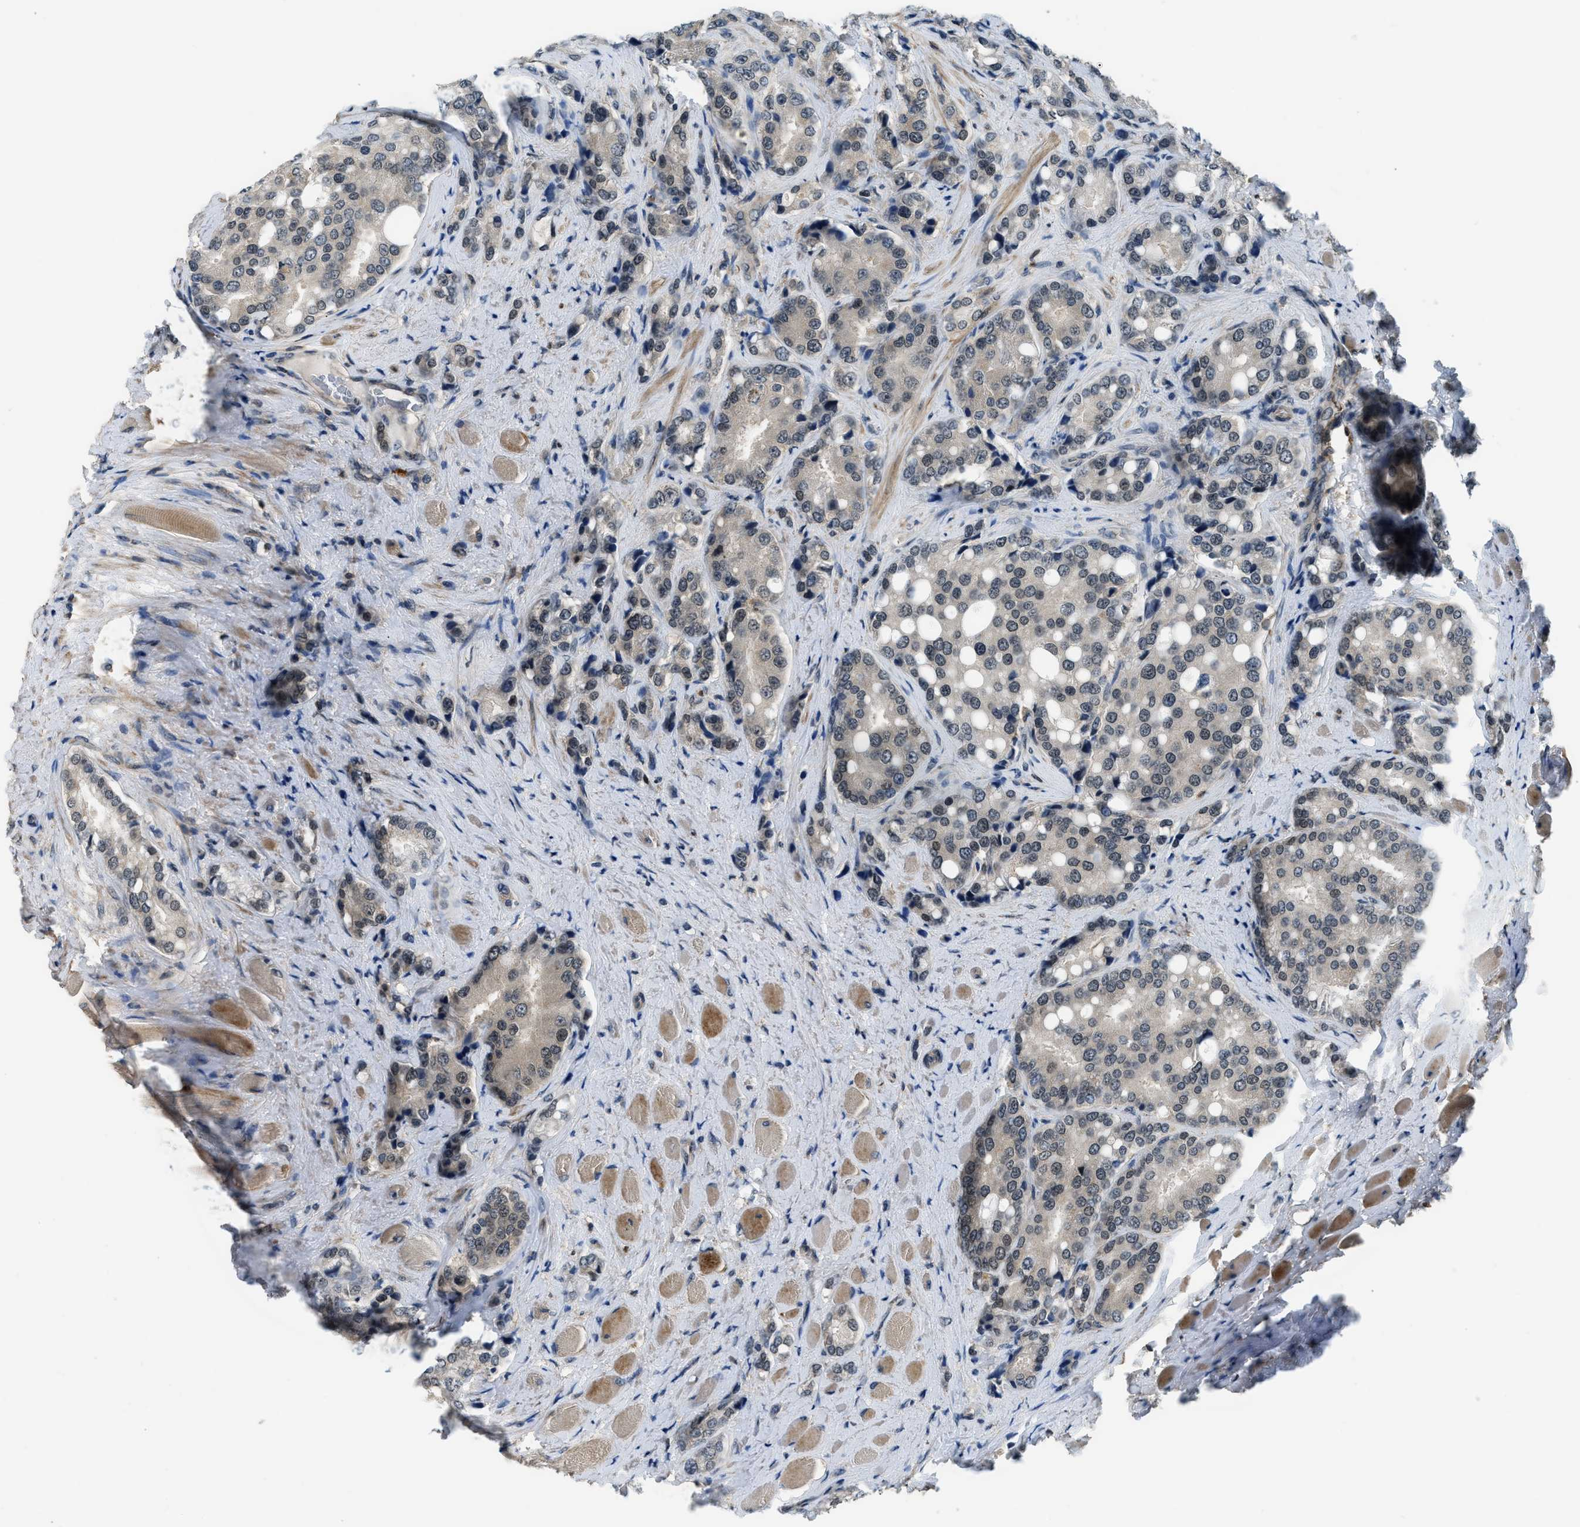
{"staining": {"intensity": "weak", "quantity": "<25%", "location": "nuclear"}, "tissue": "prostate cancer", "cell_type": "Tumor cells", "image_type": "cancer", "snomed": [{"axis": "morphology", "description": "Adenocarcinoma, High grade"}, {"axis": "topography", "description": "Prostate"}], "caption": "The photomicrograph reveals no staining of tumor cells in high-grade adenocarcinoma (prostate). (DAB IHC with hematoxylin counter stain).", "gene": "MTMR1", "patient": {"sex": "male", "age": 50}}